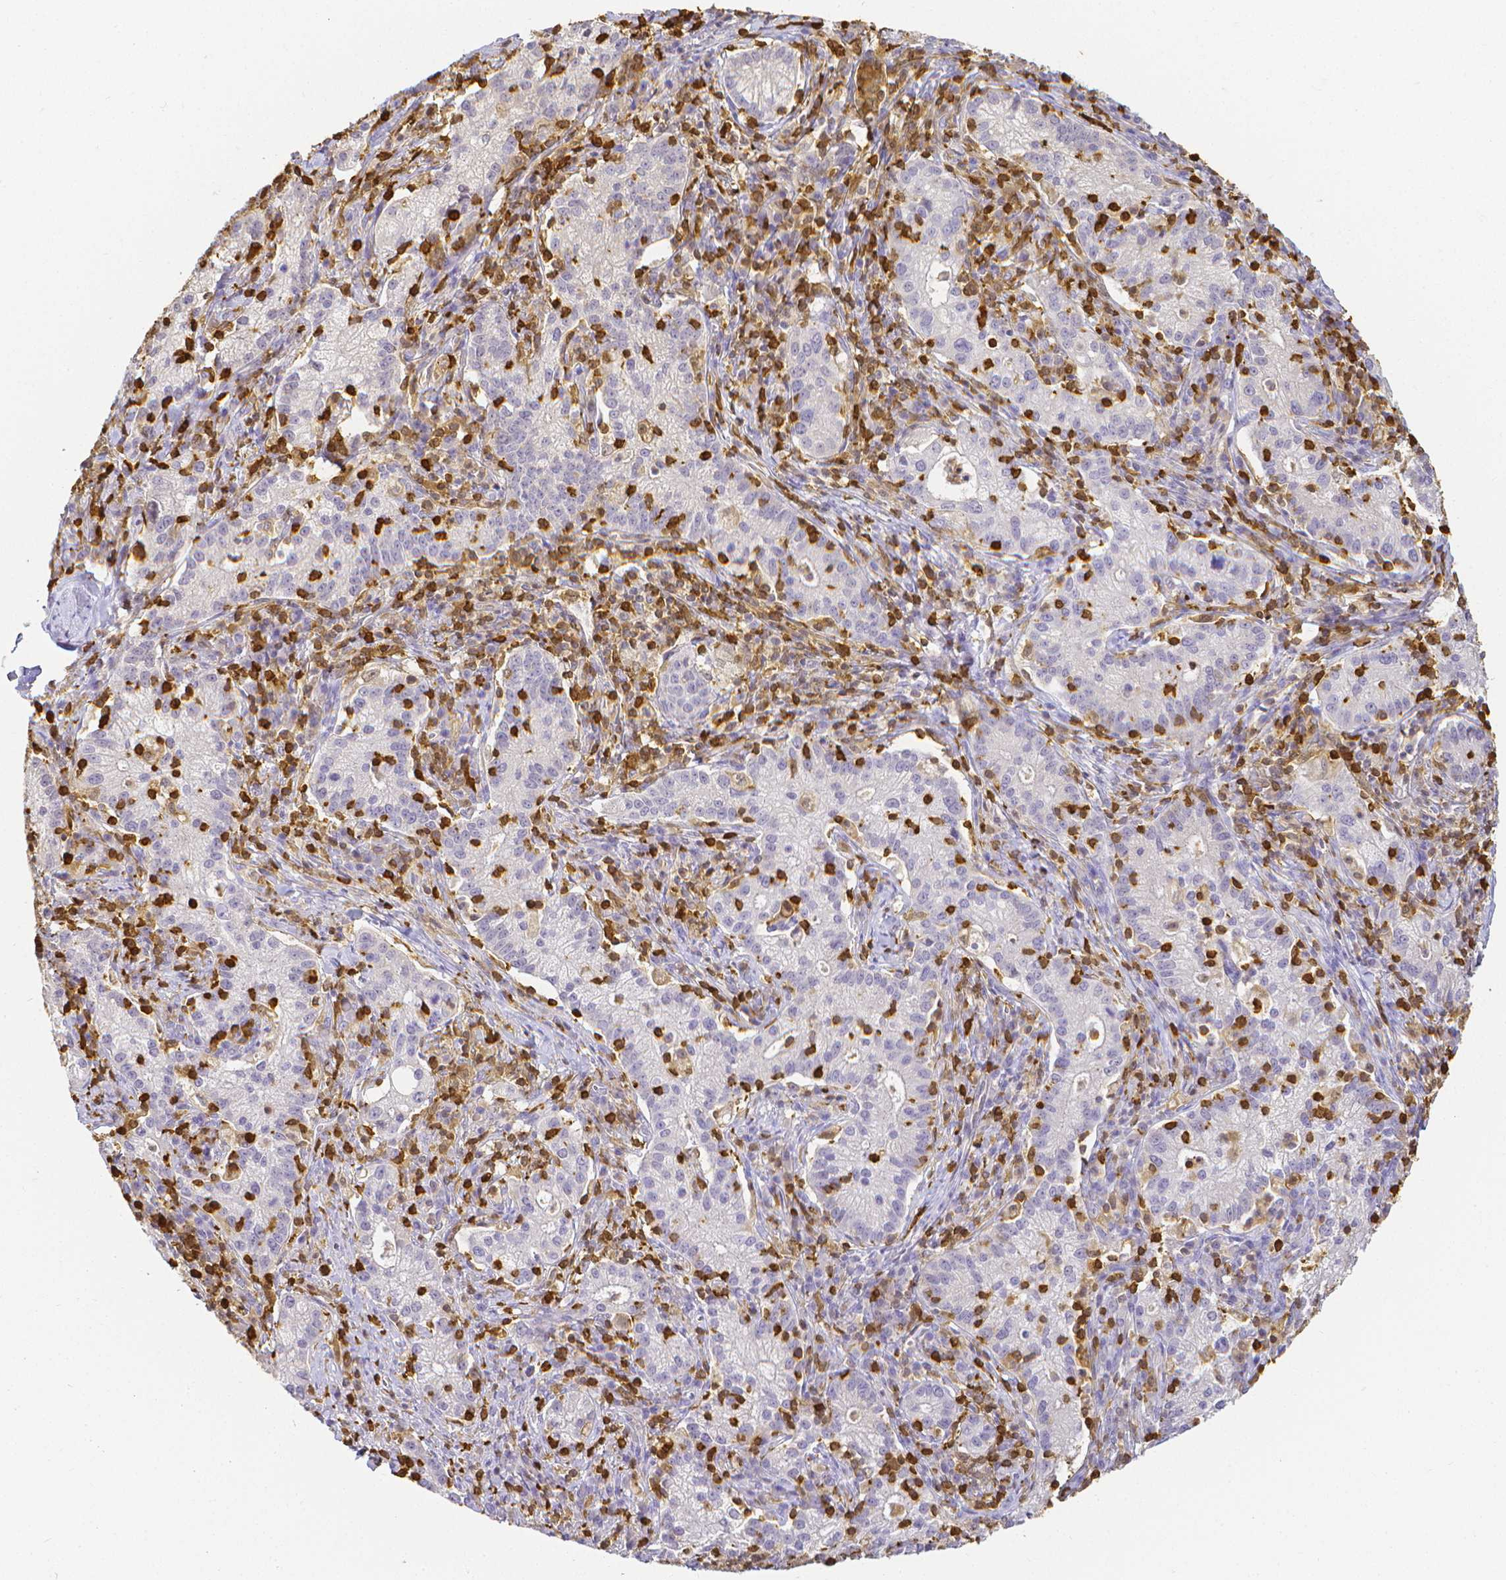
{"staining": {"intensity": "negative", "quantity": "none", "location": "none"}, "tissue": "cervical cancer", "cell_type": "Tumor cells", "image_type": "cancer", "snomed": [{"axis": "morphology", "description": "Normal tissue, NOS"}, {"axis": "morphology", "description": "Adenocarcinoma, NOS"}, {"axis": "topography", "description": "Cervix"}], "caption": "An immunohistochemistry (IHC) micrograph of cervical cancer (adenocarcinoma) is shown. There is no staining in tumor cells of cervical cancer (adenocarcinoma).", "gene": "COTL1", "patient": {"sex": "female", "age": 44}}